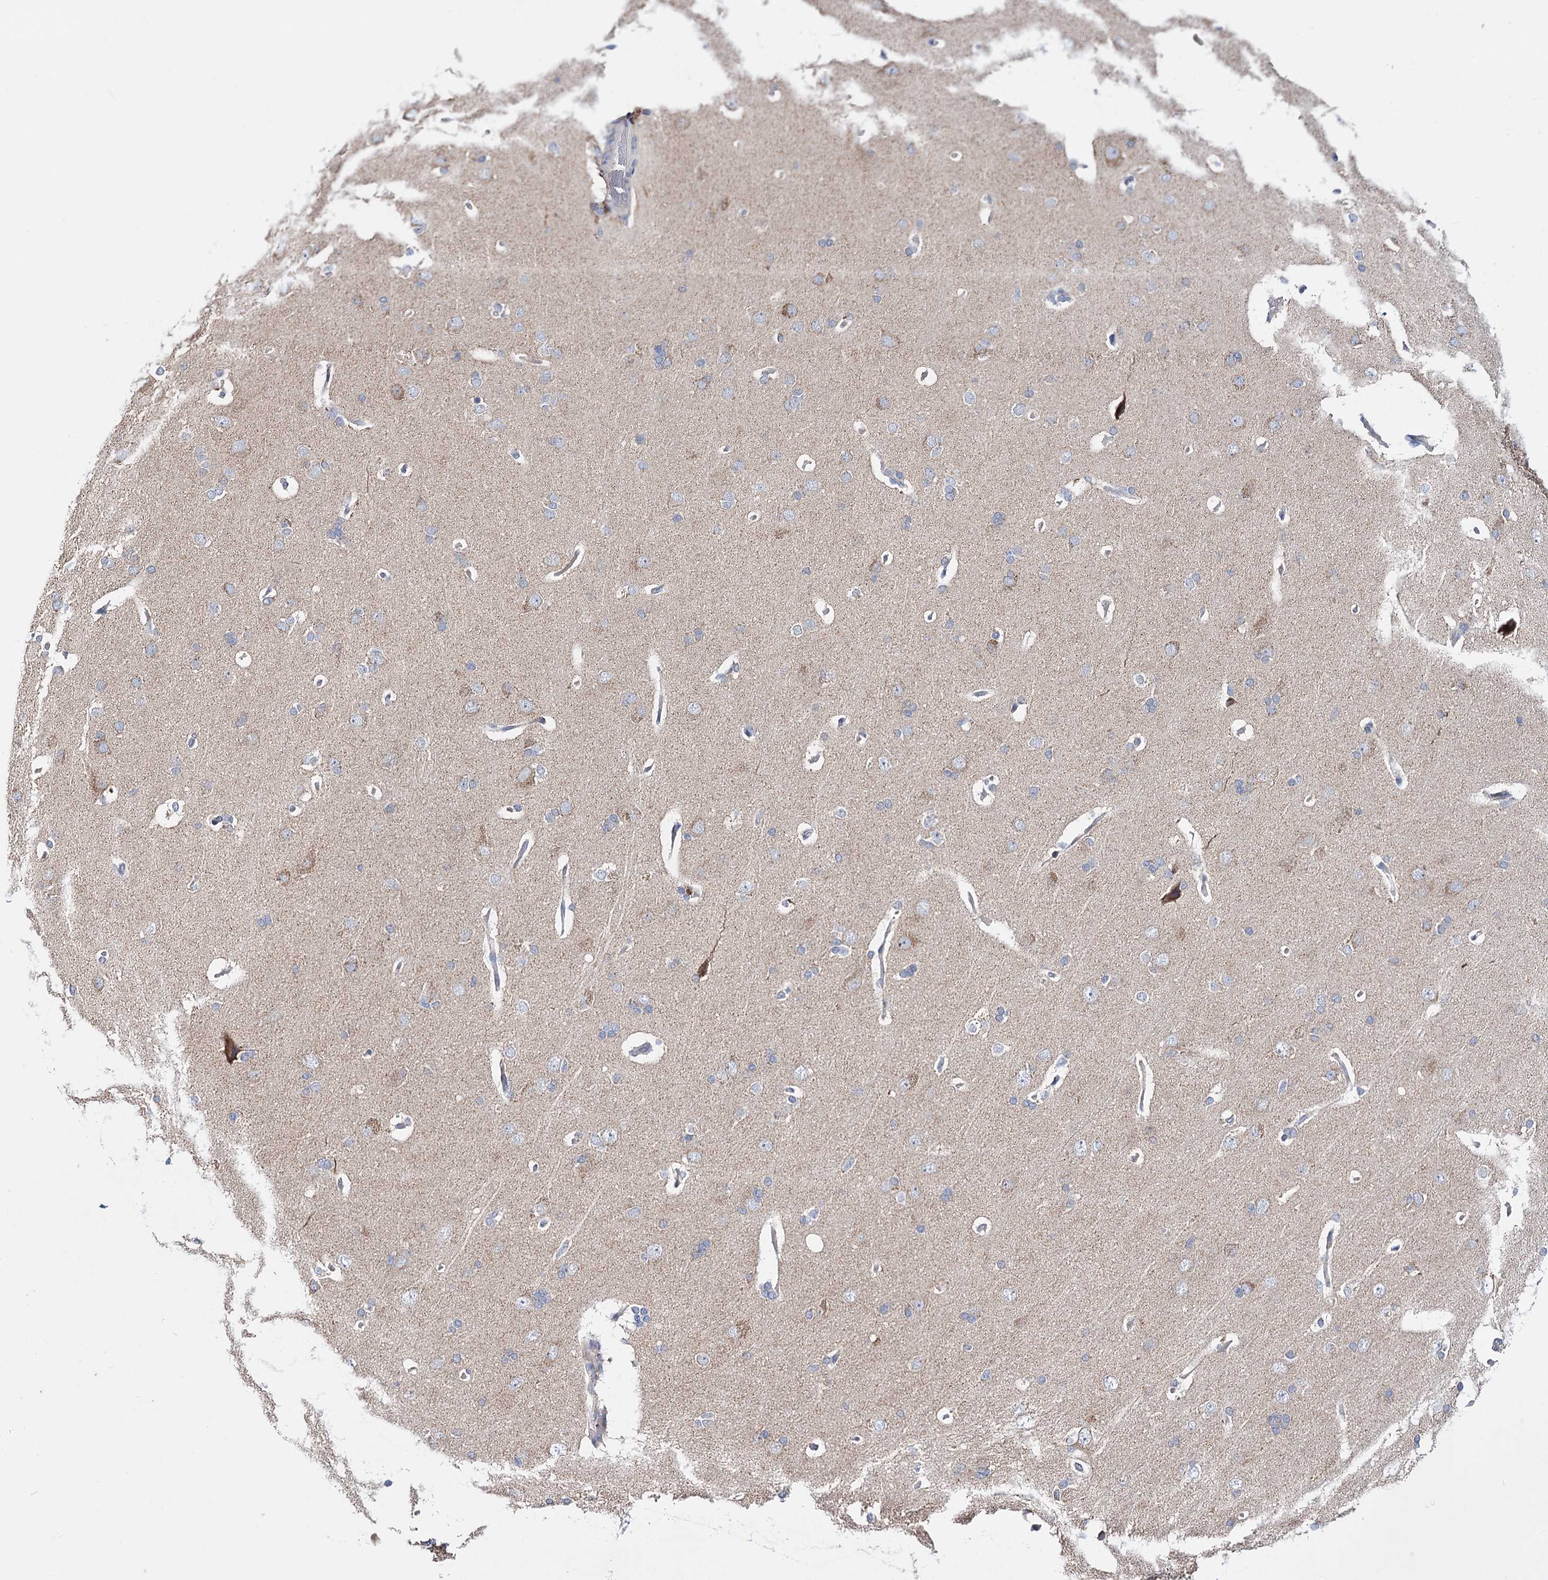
{"staining": {"intensity": "weak", "quantity": "25%-75%", "location": "cytoplasmic/membranous"}, "tissue": "cerebral cortex", "cell_type": "Endothelial cells", "image_type": "normal", "snomed": [{"axis": "morphology", "description": "Normal tissue, NOS"}, {"axis": "topography", "description": "Cerebral cortex"}], "caption": "Protein staining reveals weak cytoplasmic/membranous staining in about 25%-75% of endothelial cells in normal cerebral cortex.", "gene": "CFAP46", "patient": {"sex": "male", "age": 62}}